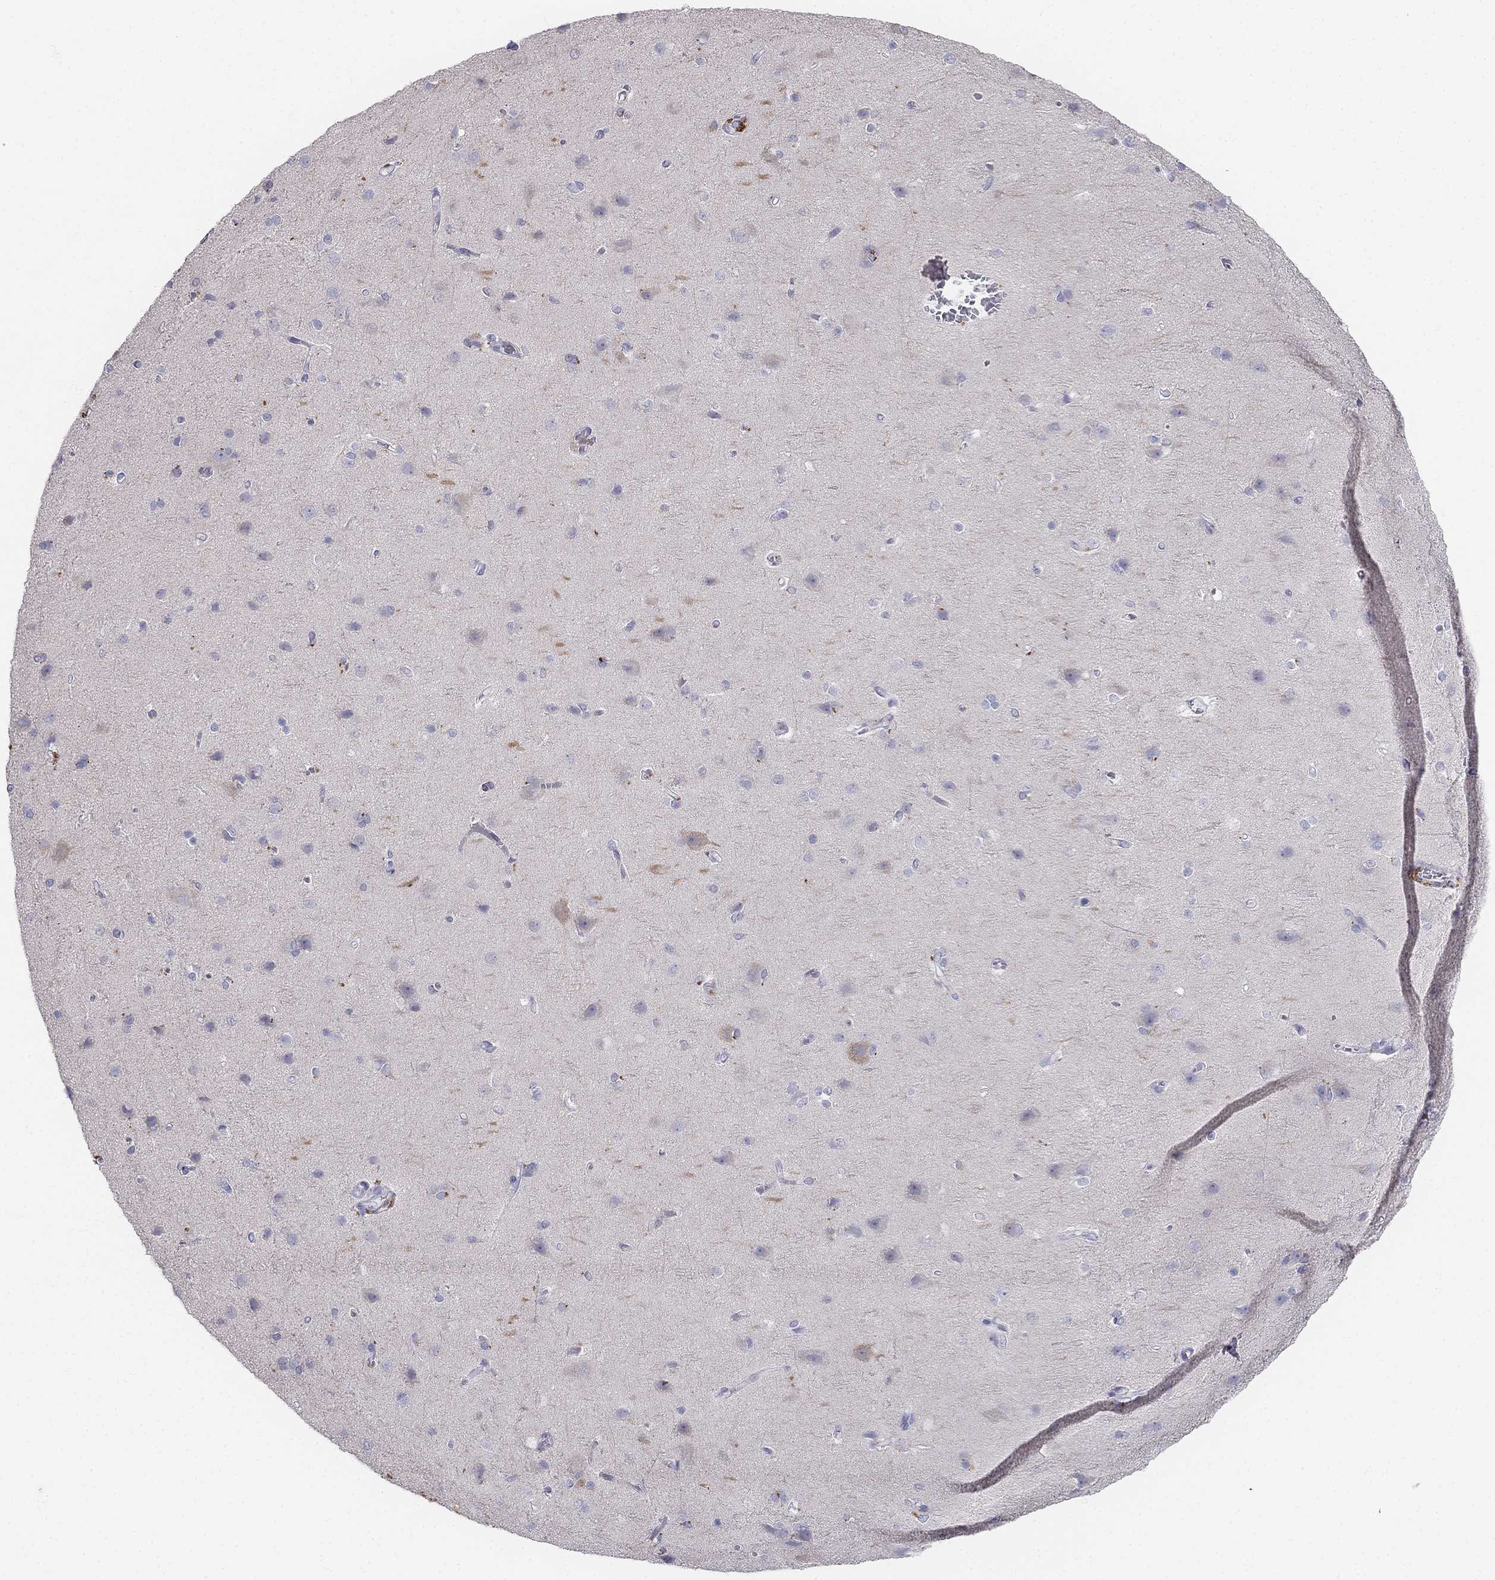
{"staining": {"intensity": "negative", "quantity": "none", "location": "none"}, "tissue": "cerebral cortex", "cell_type": "Endothelial cells", "image_type": "normal", "snomed": [{"axis": "morphology", "description": "Normal tissue, NOS"}, {"axis": "topography", "description": "Cerebral cortex"}], "caption": "Immunohistochemistry micrograph of unremarkable cerebral cortex: human cerebral cortex stained with DAB (3,3'-diaminobenzidine) reveals no significant protein positivity in endothelial cells.", "gene": "ALOXE3", "patient": {"sex": "male", "age": 37}}